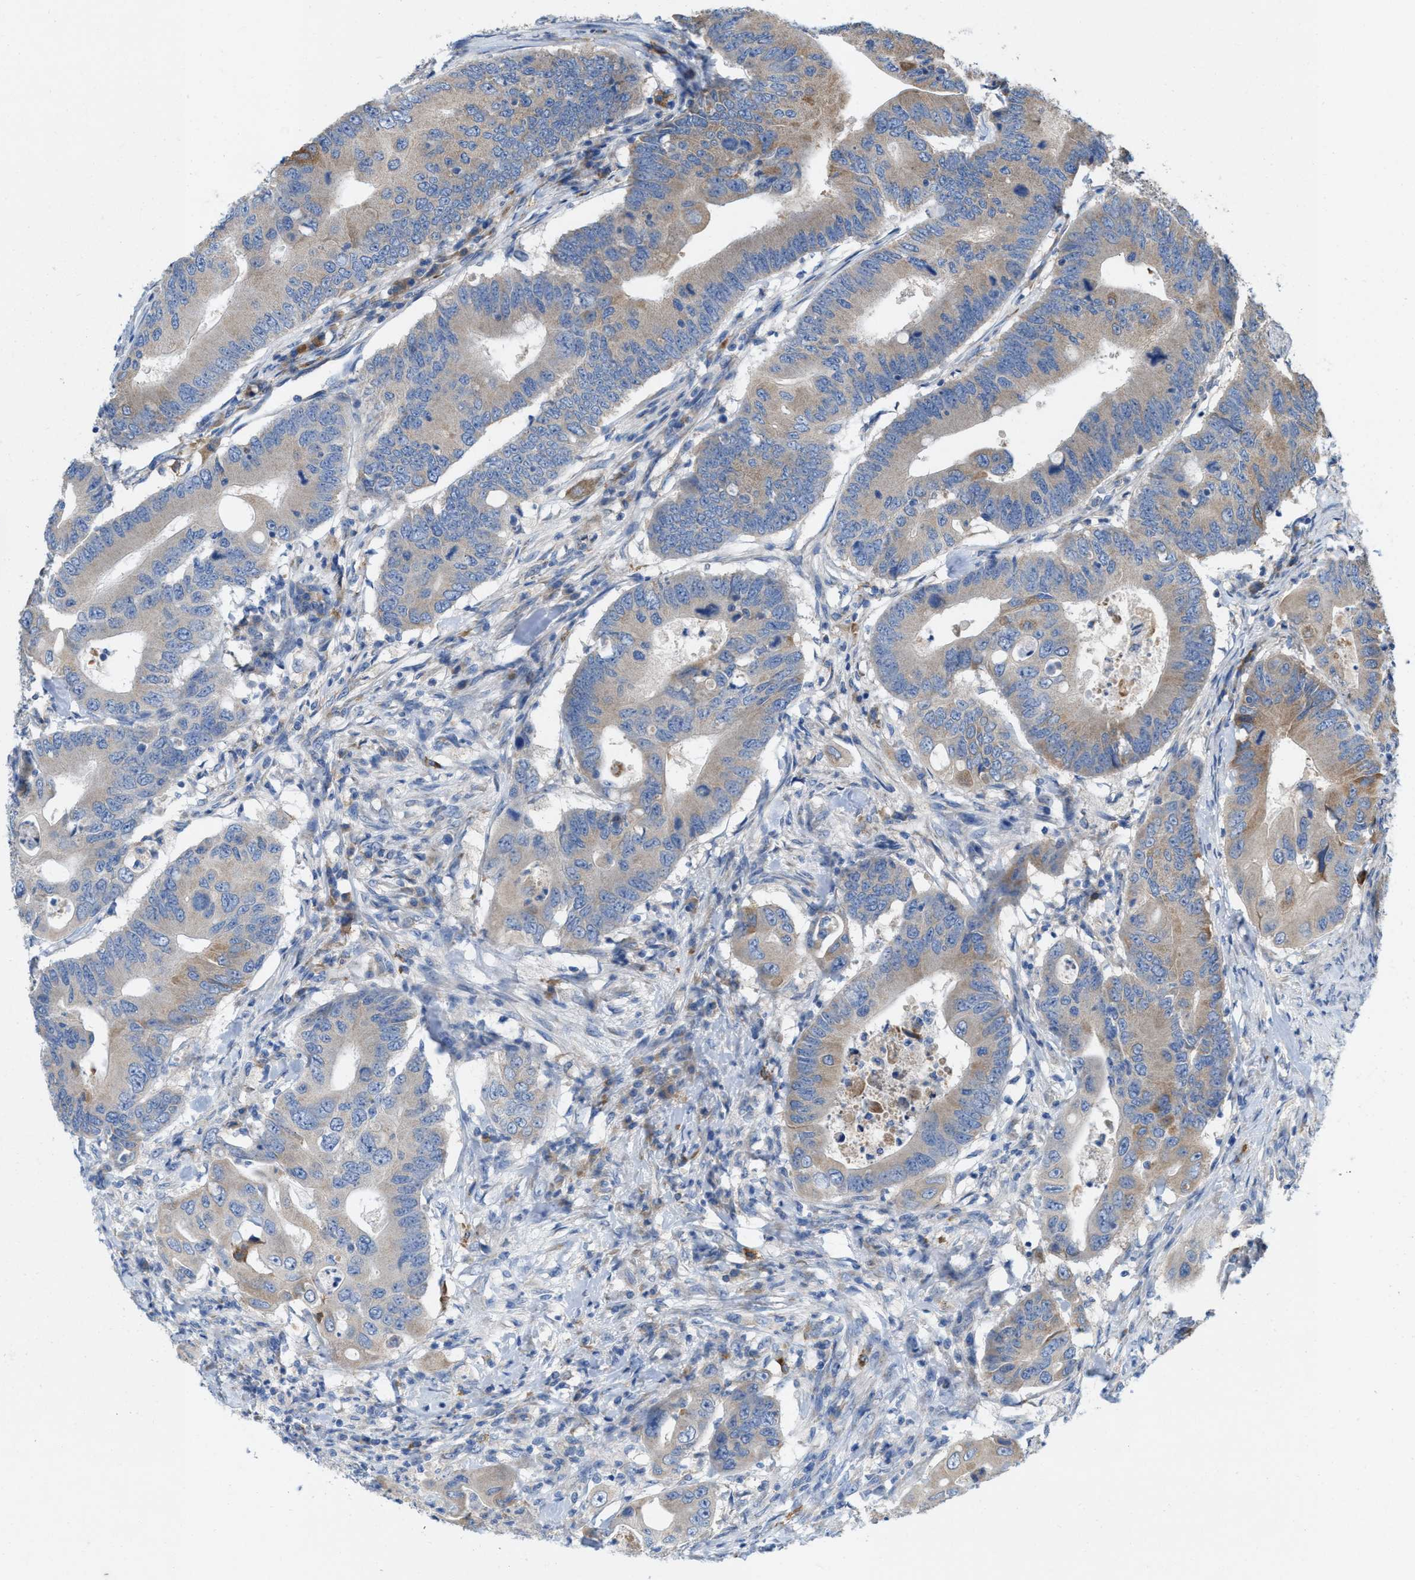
{"staining": {"intensity": "weak", "quantity": "<25%", "location": "cytoplasmic/membranous"}, "tissue": "colorectal cancer", "cell_type": "Tumor cells", "image_type": "cancer", "snomed": [{"axis": "morphology", "description": "Adenocarcinoma, NOS"}, {"axis": "topography", "description": "Colon"}], "caption": "This is a image of IHC staining of colorectal cancer (adenocarcinoma), which shows no positivity in tumor cells. (Stains: DAB IHC with hematoxylin counter stain, Microscopy: brightfield microscopy at high magnification).", "gene": "DYNC2I1", "patient": {"sex": "male", "age": 71}}